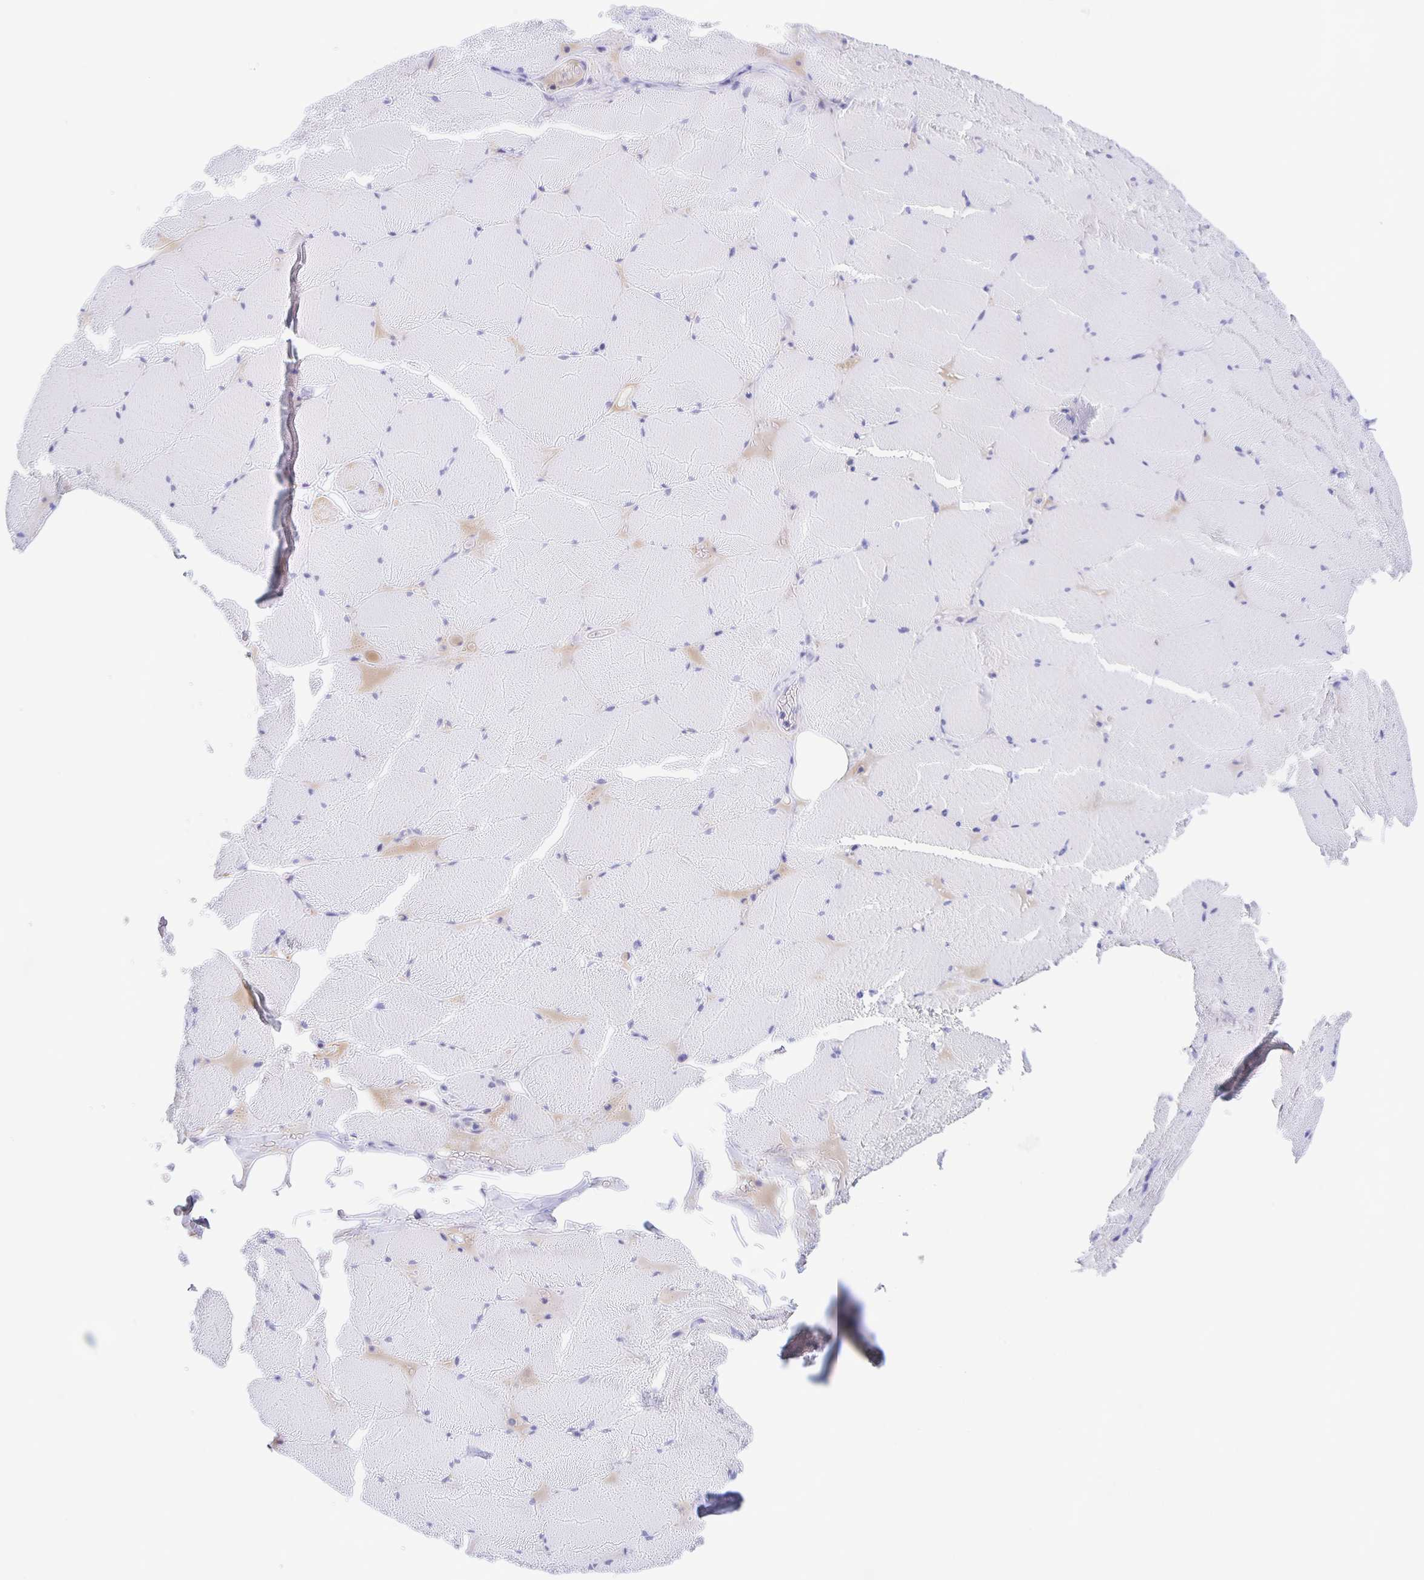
{"staining": {"intensity": "negative", "quantity": "none", "location": "none"}, "tissue": "skeletal muscle", "cell_type": "Myocytes", "image_type": "normal", "snomed": [{"axis": "morphology", "description": "Normal tissue, NOS"}, {"axis": "topography", "description": "Skeletal muscle"}, {"axis": "topography", "description": "Head-Neck"}], "caption": "IHC micrograph of unremarkable human skeletal muscle stained for a protein (brown), which displays no expression in myocytes.", "gene": "CATSPER4", "patient": {"sex": "male", "age": 66}}